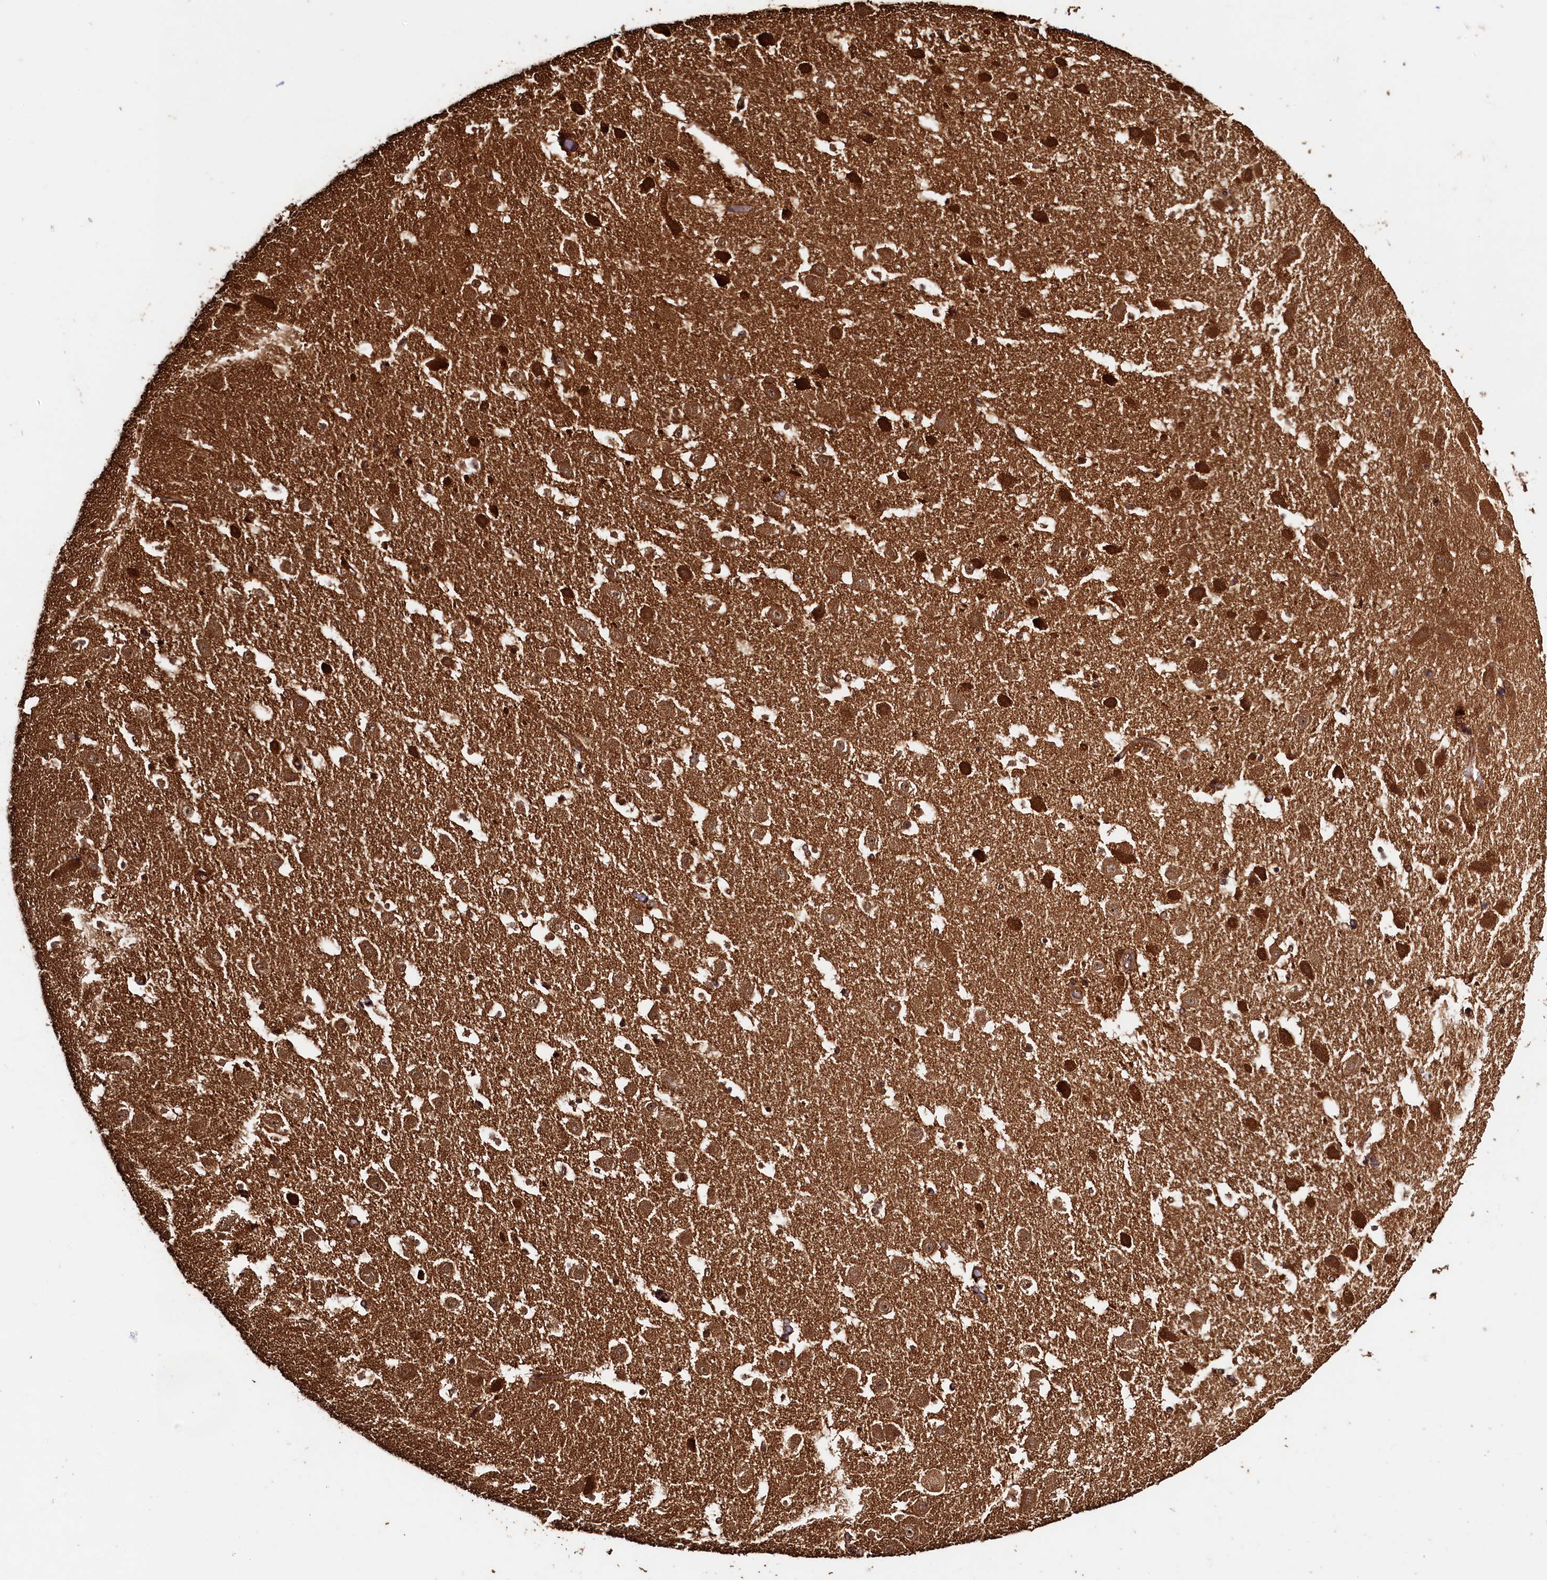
{"staining": {"intensity": "moderate", "quantity": ">75%", "location": "cytoplasmic/membranous"}, "tissue": "hippocampus", "cell_type": "Glial cells", "image_type": "normal", "snomed": [{"axis": "morphology", "description": "Normal tissue, NOS"}, {"axis": "topography", "description": "Hippocampus"}], "caption": "Protein analysis of normal hippocampus displays moderate cytoplasmic/membranous staining in about >75% of glial cells. (DAB (3,3'-diaminobenzidine) = brown stain, brightfield microscopy at high magnification).", "gene": "SNX33", "patient": {"sex": "female", "age": 52}}